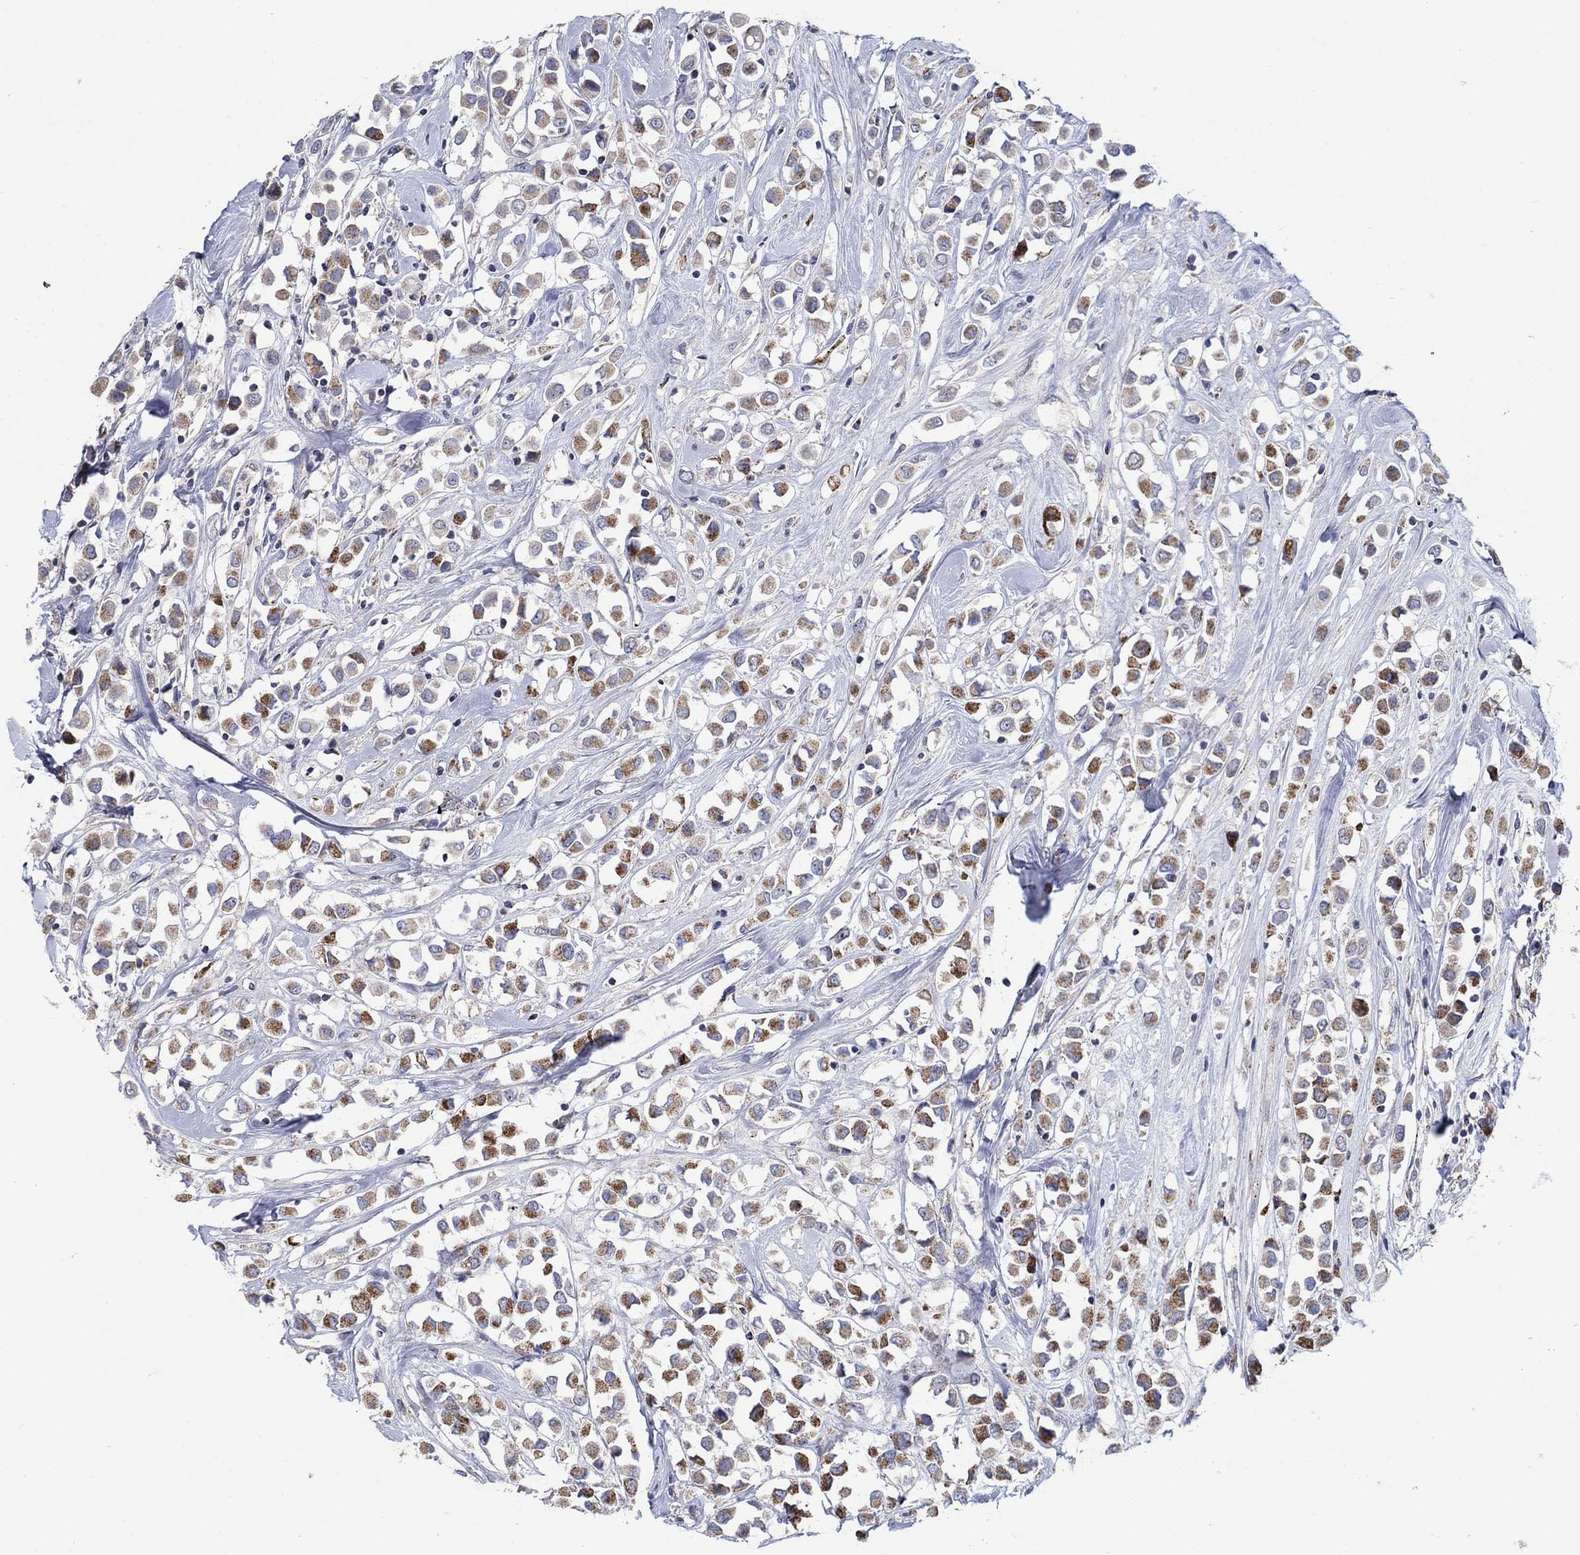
{"staining": {"intensity": "strong", "quantity": "25%-75%", "location": "cytoplasmic/membranous"}, "tissue": "breast cancer", "cell_type": "Tumor cells", "image_type": "cancer", "snomed": [{"axis": "morphology", "description": "Duct carcinoma"}, {"axis": "topography", "description": "Breast"}], "caption": "IHC of human invasive ductal carcinoma (breast) exhibits high levels of strong cytoplasmic/membranous staining in about 25%-75% of tumor cells. (brown staining indicates protein expression, while blue staining denotes nuclei).", "gene": "HMX2", "patient": {"sex": "female", "age": 61}}